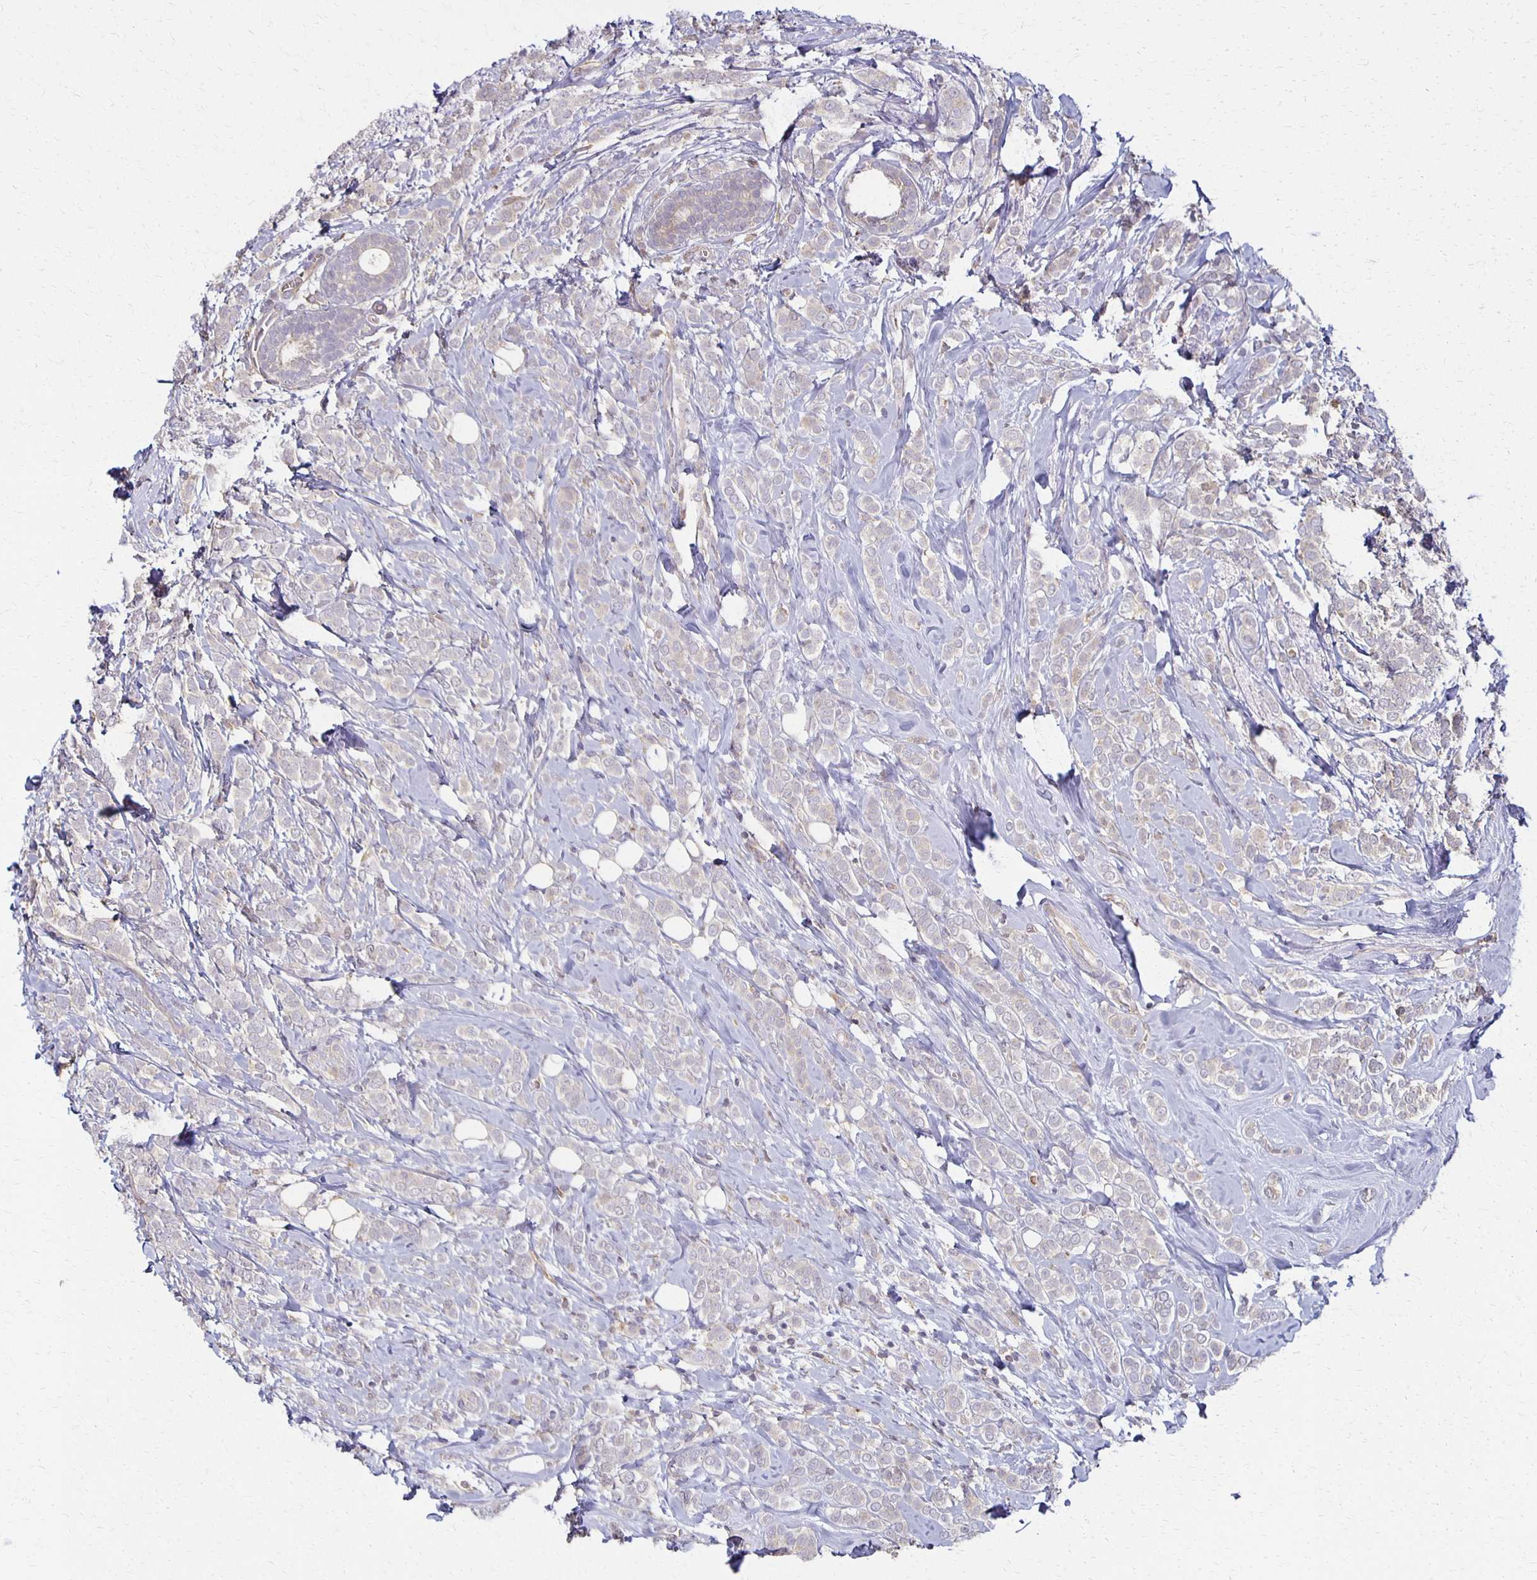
{"staining": {"intensity": "negative", "quantity": "none", "location": "none"}, "tissue": "breast cancer", "cell_type": "Tumor cells", "image_type": "cancer", "snomed": [{"axis": "morphology", "description": "Lobular carcinoma"}, {"axis": "topography", "description": "Breast"}], "caption": "This is an immunohistochemistry histopathology image of human breast cancer. There is no positivity in tumor cells.", "gene": "GPX4", "patient": {"sex": "female", "age": 49}}